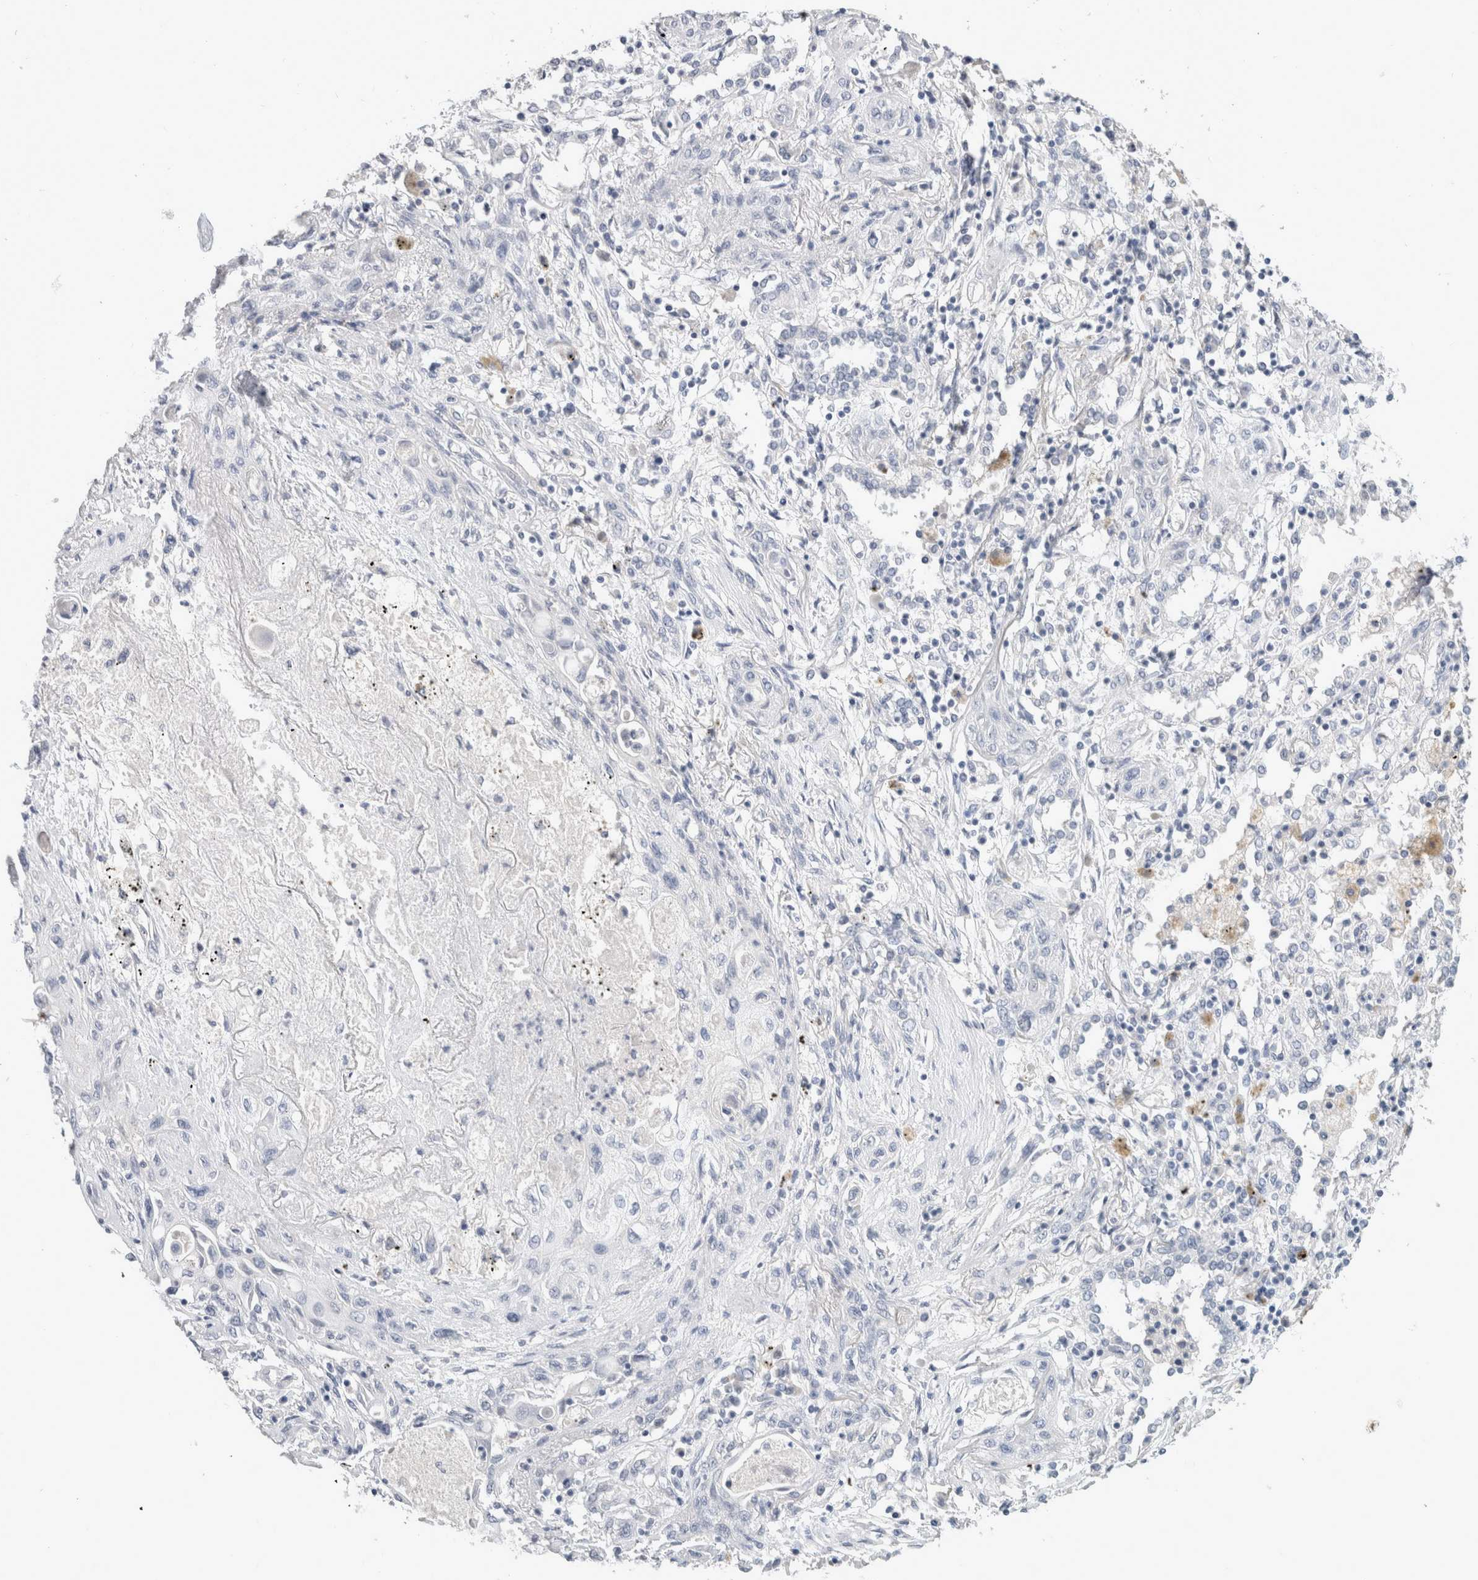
{"staining": {"intensity": "negative", "quantity": "none", "location": "none"}, "tissue": "lung cancer", "cell_type": "Tumor cells", "image_type": "cancer", "snomed": [{"axis": "morphology", "description": "Squamous cell carcinoma, NOS"}, {"axis": "topography", "description": "Lung"}], "caption": "An IHC photomicrograph of lung squamous cell carcinoma is shown. There is no staining in tumor cells of lung squamous cell carcinoma.", "gene": "BCAN", "patient": {"sex": "female", "age": 47}}